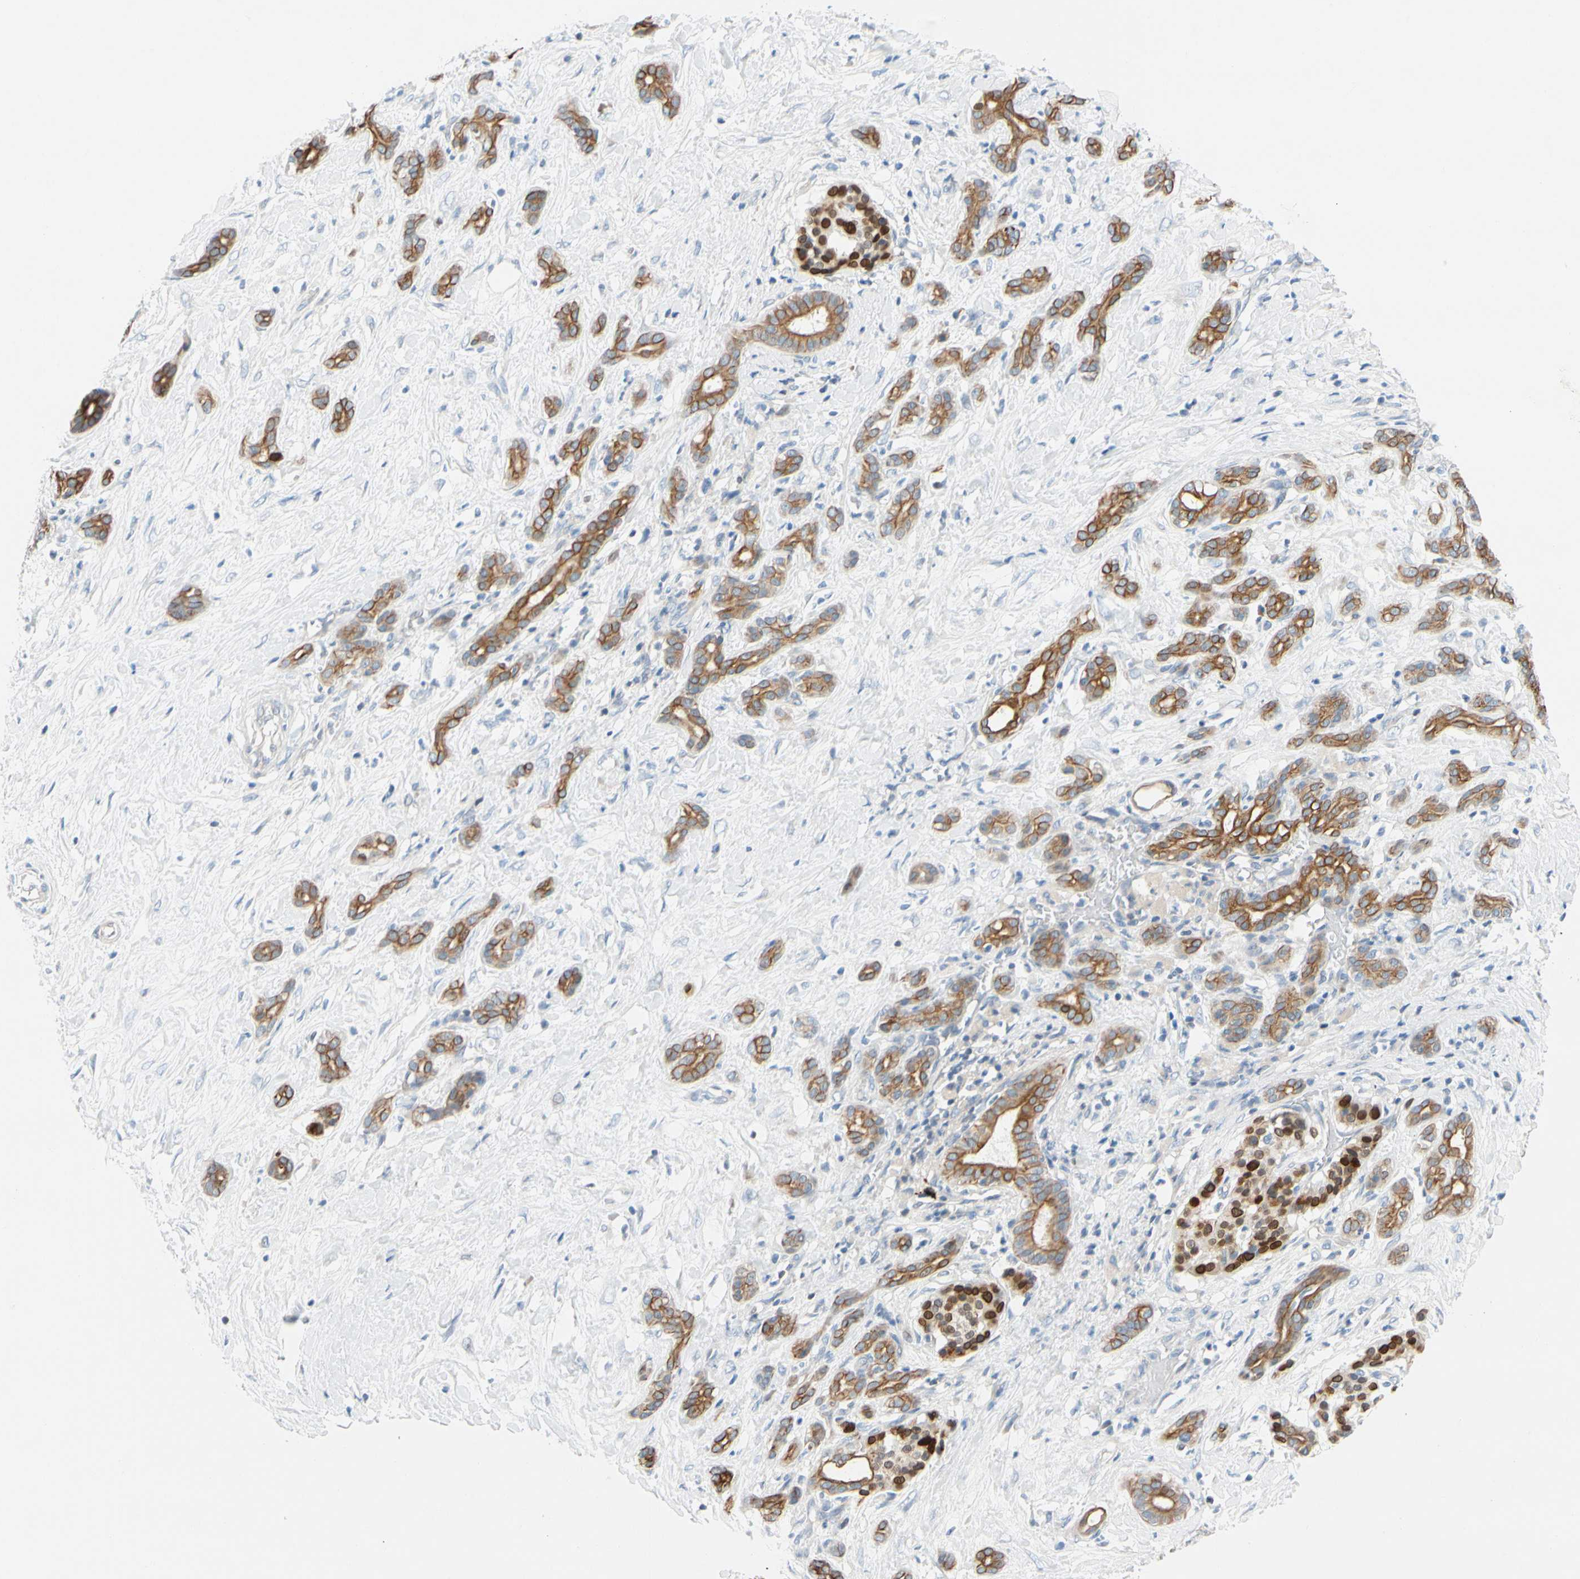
{"staining": {"intensity": "moderate", "quantity": ">75%", "location": "cytoplasmic/membranous"}, "tissue": "pancreatic cancer", "cell_type": "Tumor cells", "image_type": "cancer", "snomed": [{"axis": "morphology", "description": "Adenocarcinoma, NOS"}, {"axis": "topography", "description": "Pancreas"}], "caption": "High-magnification brightfield microscopy of pancreatic cancer (adenocarcinoma) stained with DAB (brown) and counterstained with hematoxylin (blue). tumor cells exhibit moderate cytoplasmic/membranous staining is present in about>75% of cells.", "gene": "ZNF132", "patient": {"sex": "male", "age": 41}}